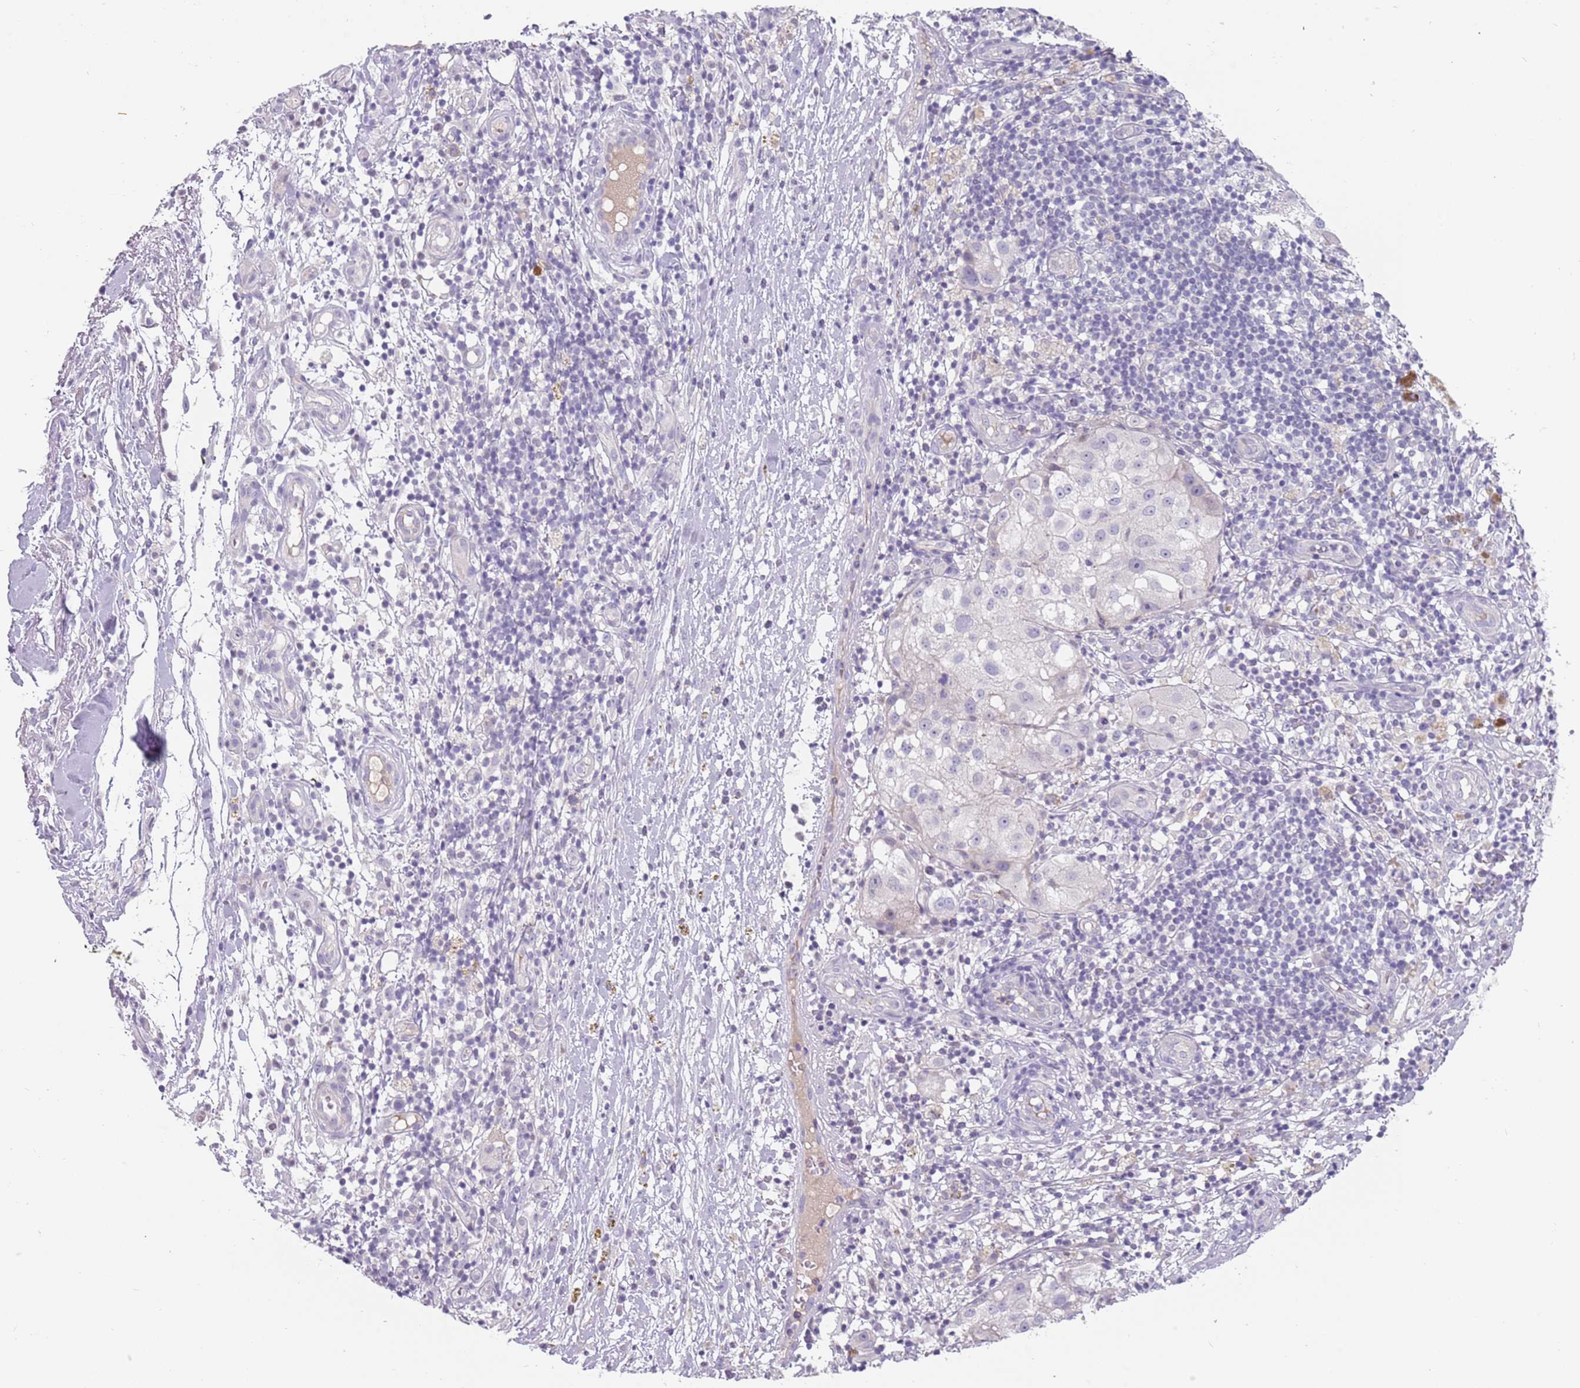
{"staining": {"intensity": "negative", "quantity": "none", "location": "none"}, "tissue": "melanoma", "cell_type": "Tumor cells", "image_type": "cancer", "snomed": [{"axis": "morphology", "description": "Normal morphology"}, {"axis": "morphology", "description": "Malignant melanoma, NOS"}, {"axis": "topography", "description": "Skin"}], "caption": "The micrograph displays no significant staining in tumor cells of melanoma.", "gene": "DDX4", "patient": {"sex": "female", "age": 72}}